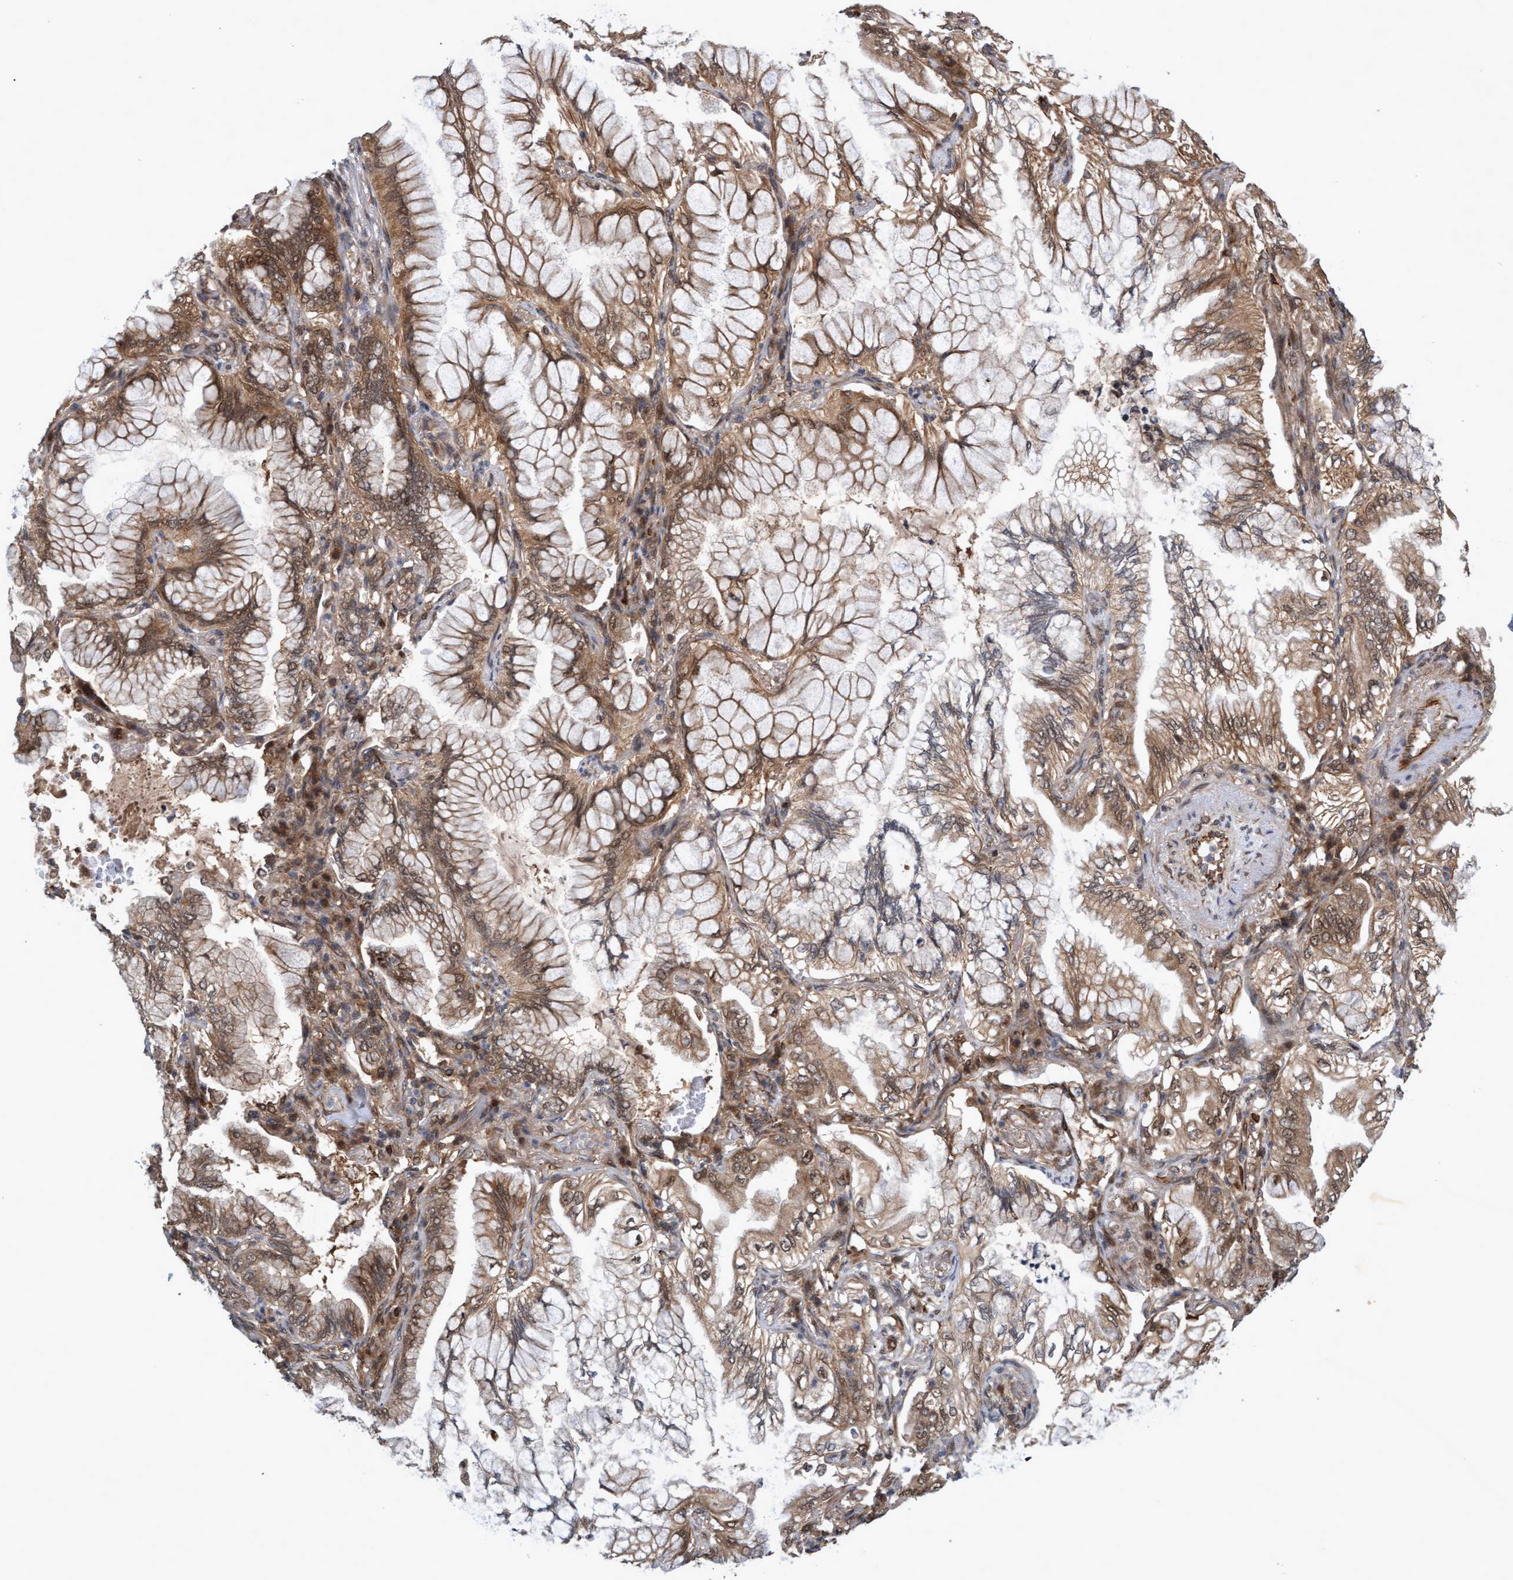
{"staining": {"intensity": "moderate", "quantity": ">75%", "location": "cytoplasmic/membranous,nuclear"}, "tissue": "lung cancer", "cell_type": "Tumor cells", "image_type": "cancer", "snomed": [{"axis": "morphology", "description": "Adenocarcinoma, NOS"}, {"axis": "topography", "description": "Lung"}], "caption": "This micrograph shows IHC staining of lung cancer, with medium moderate cytoplasmic/membranous and nuclear positivity in about >75% of tumor cells.", "gene": "PSMB6", "patient": {"sex": "female", "age": 70}}